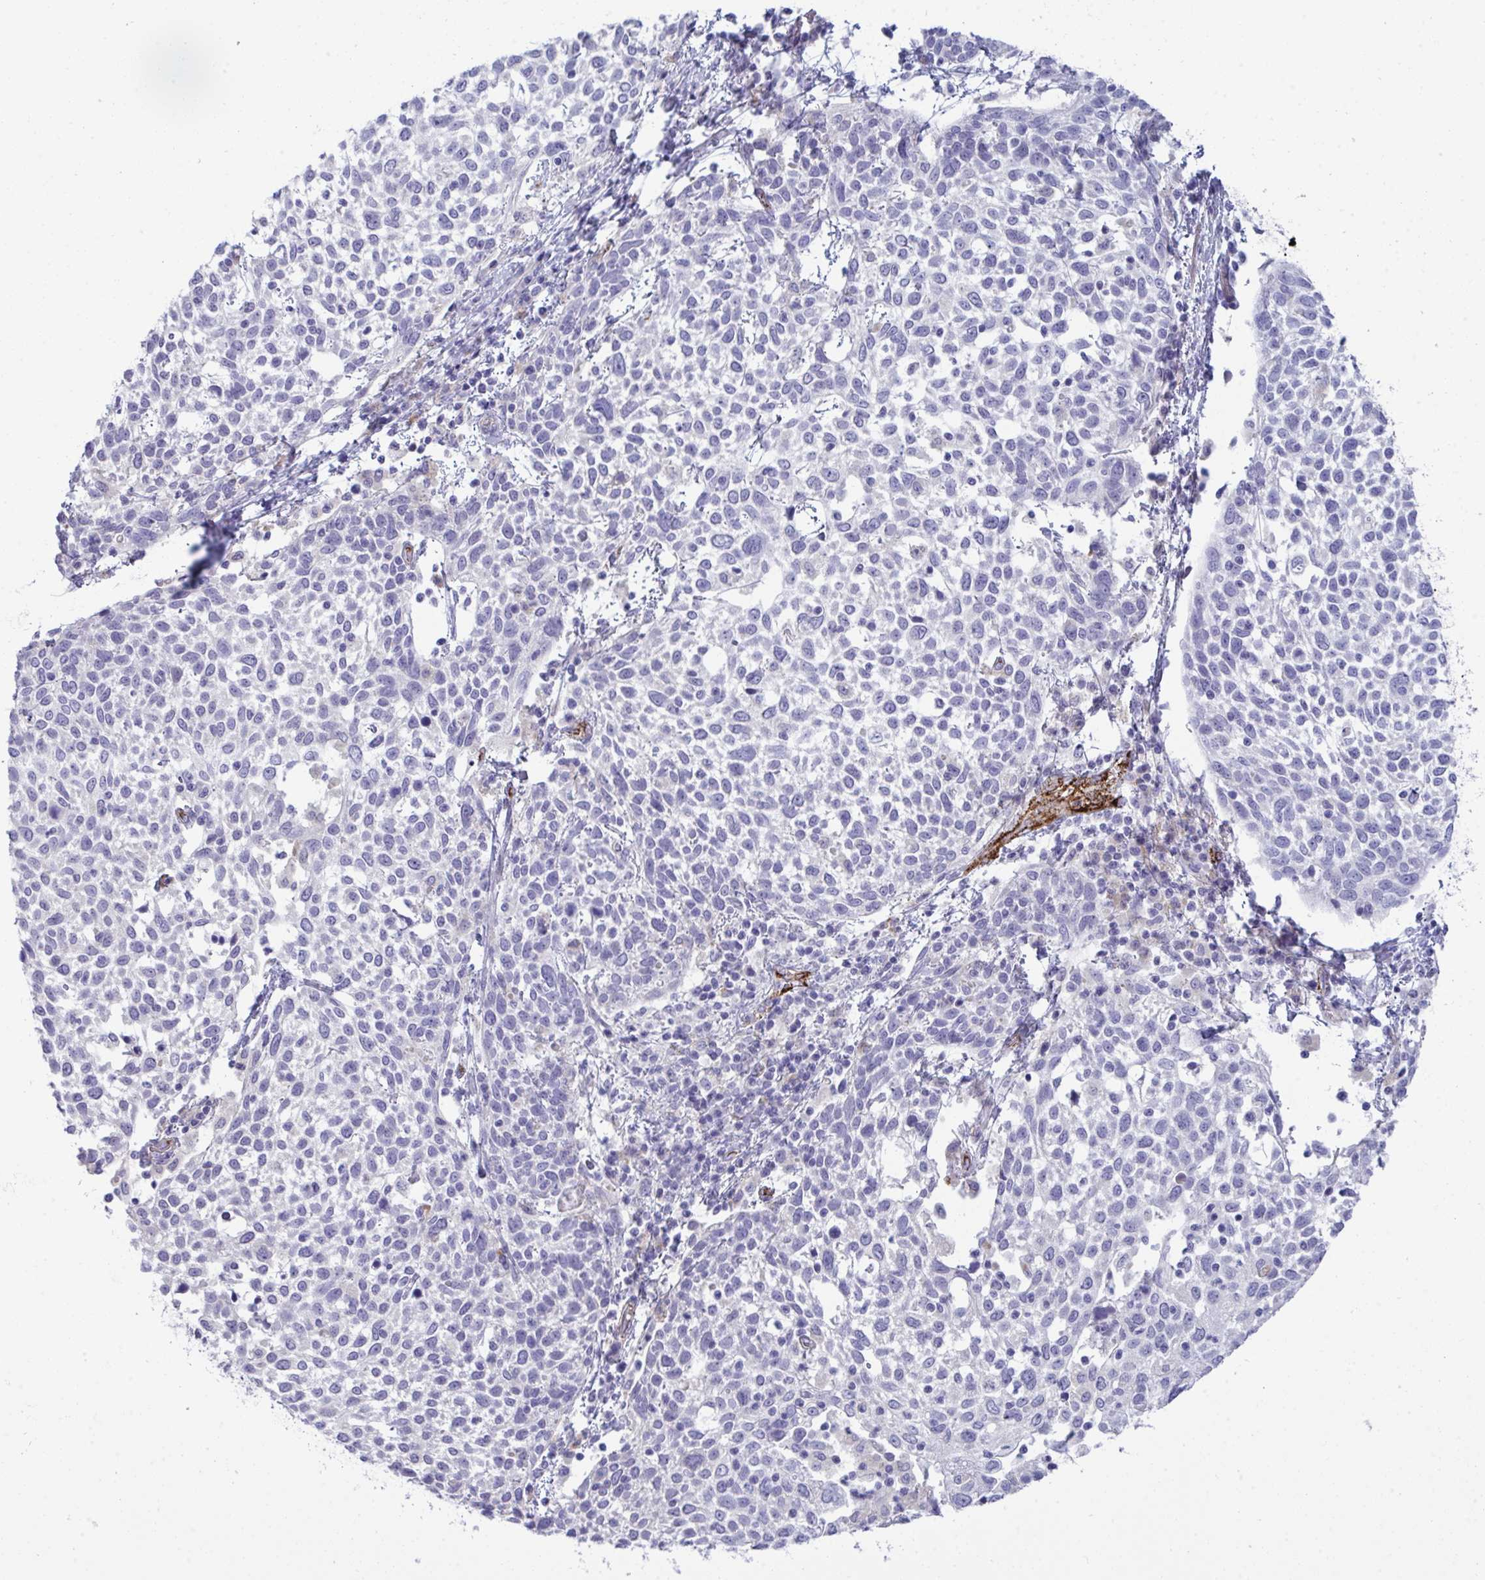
{"staining": {"intensity": "negative", "quantity": "none", "location": "none"}, "tissue": "cervical cancer", "cell_type": "Tumor cells", "image_type": "cancer", "snomed": [{"axis": "morphology", "description": "Squamous cell carcinoma, NOS"}, {"axis": "topography", "description": "Cervix"}], "caption": "Immunohistochemistry micrograph of neoplastic tissue: squamous cell carcinoma (cervical) stained with DAB (3,3'-diaminobenzidine) exhibits no significant protein staining in tumor cells.", "gene": "TOR1AIP2", "patient": {"sex": "female", "age": 61}}